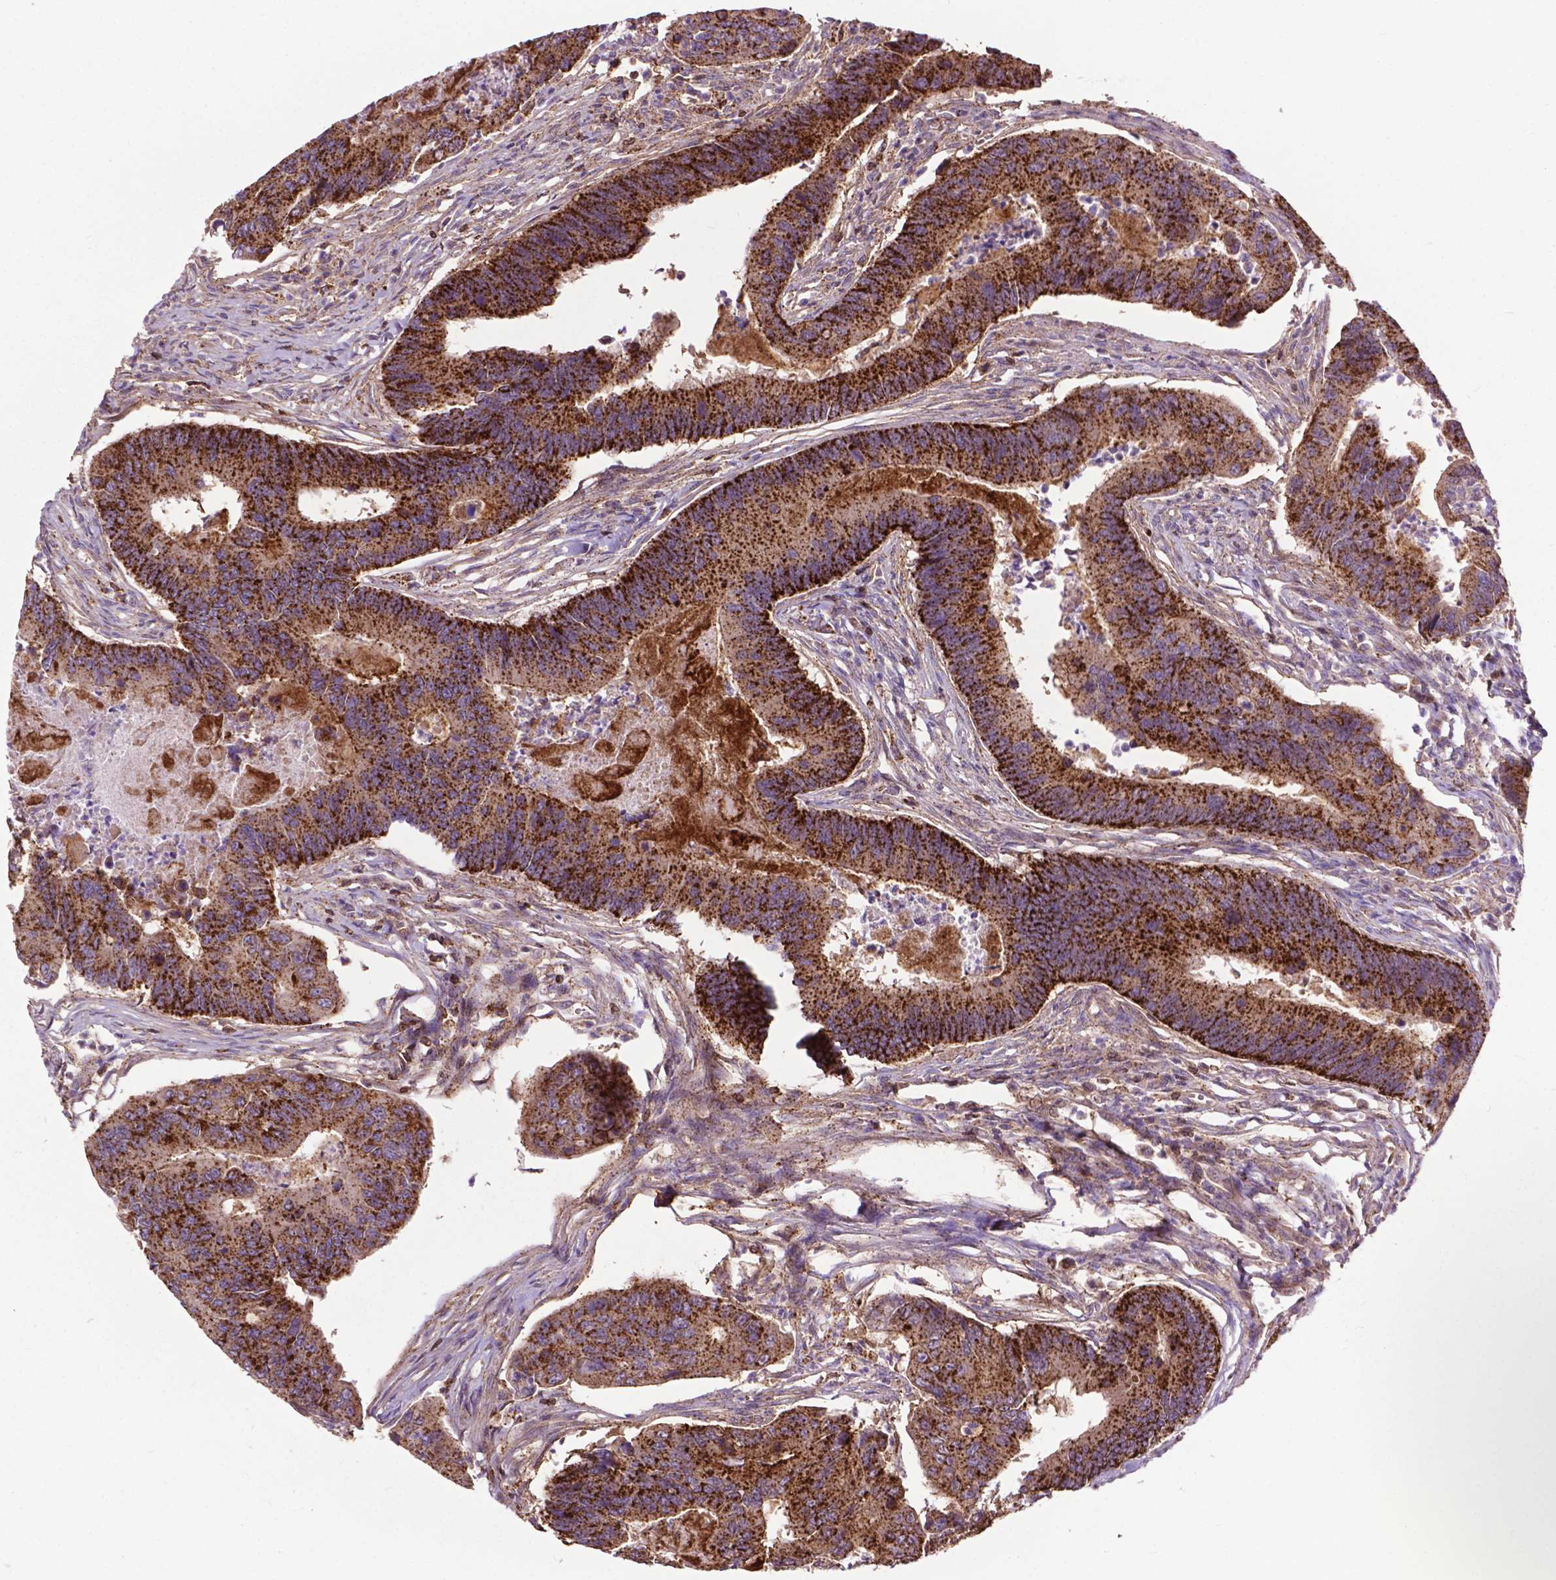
{"staining": {"intensity": "strong", "quantity": ">75%", "location": "cytoplasmic/membranous"}, "tissue": "colorectal cancer", "cell_type": "Tumor cells", "image_type": "cancer", "snomed": [{"axis": "morphology", "description": "Adenocarcinoma, NOS"}, {"axis": "topography", "description": "Colon"}], "caption": "This image demonstrates IHC staining of colorectal cancer (adenocarcinoma), with high strong cytoplasmic/membranous expression in approximately >75% of tumor cells.", "gene": "CHMP4A", "patient": {"sex": "female", "age": 67}}